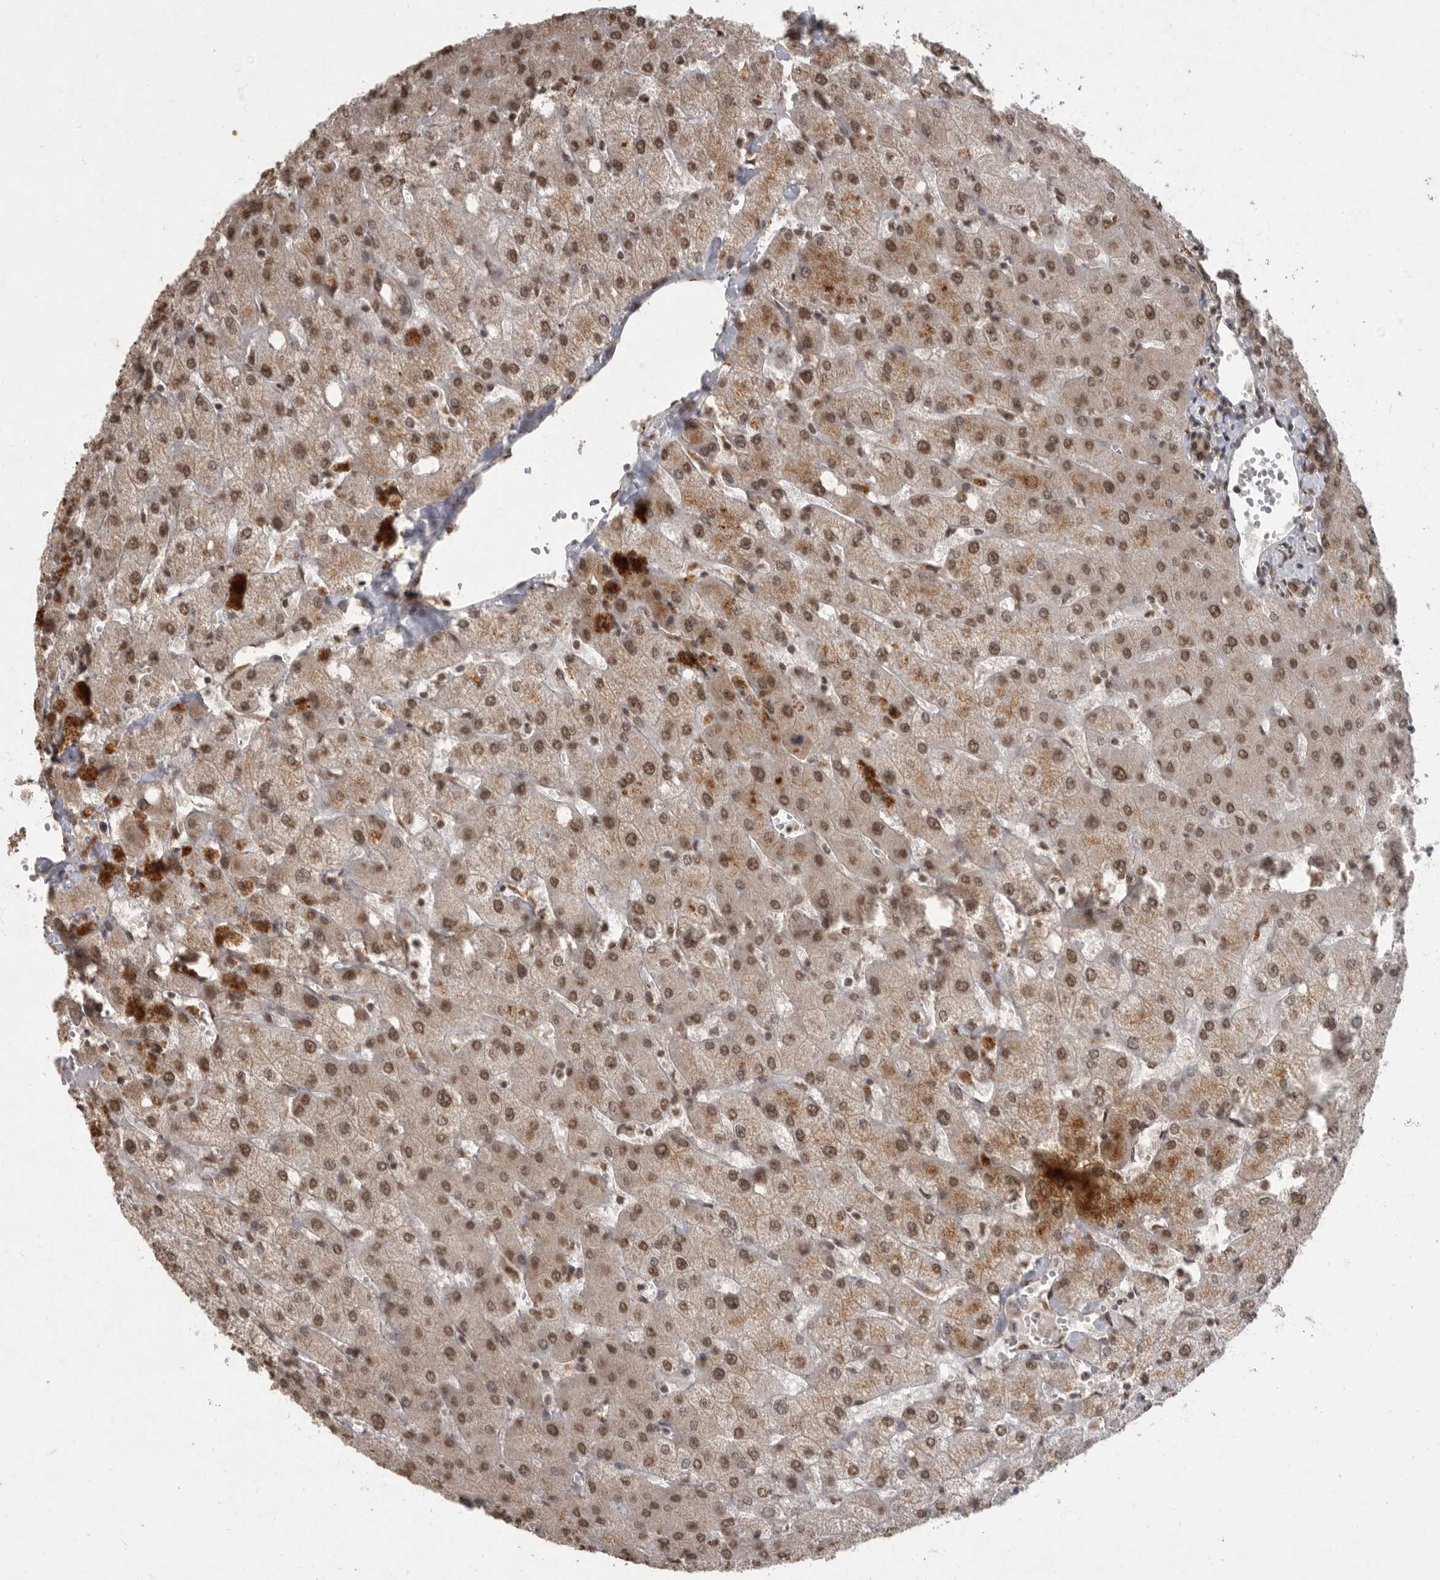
{"staining": {"intensity": "moderate", "quantity": ">75%", "location": "cytoplasmic/membranous,nuclear"}, "tissue": "liver", "cell_type": "Cholangiocytes", "image_type": "normal", "snomed": [{"axis": "morphology", "description": "Normal tissue, NOS"}, {"axis": "topography", "description": "Liver"}], "caption": "Brown immunohistochemical staining in benign liver shows moderate cytoplasmic/membranous,nuclear expression in about >75% of cholangiocytes.", "gene": "NBL1", "patient": {"sex": "female", "age": 54}}